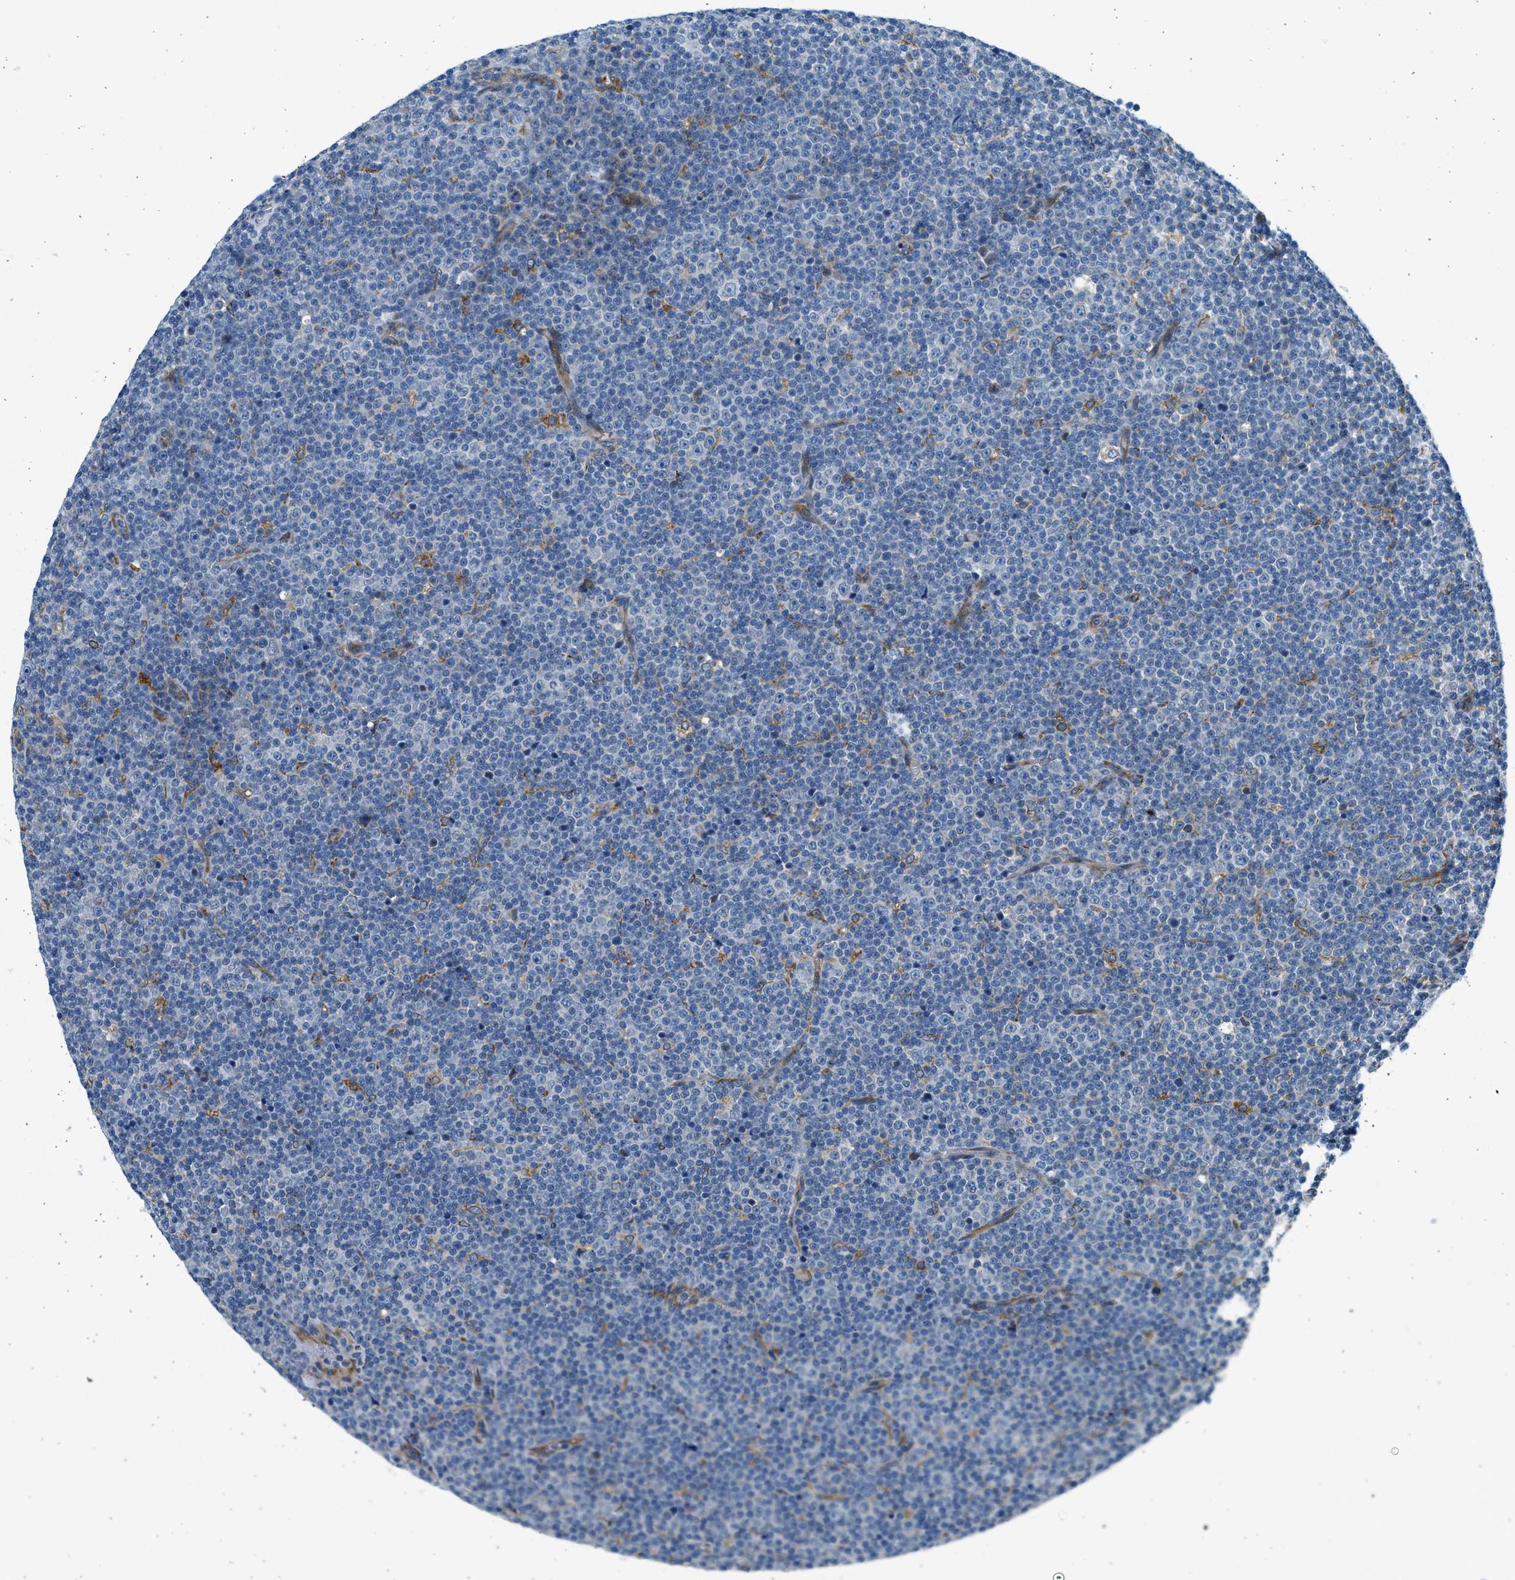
{"staining": {"intensity": "negative", "quantity": "none", "location": "none"}, "tissue": "lymphoma", "cell_type": "Tumor cells", "image_type": "cancer", "snomed": [{"axis": "morphology", "description": "Malignant lymphoma, non-Hodgkin's type, Low grade"}, {"axis": "topography", "description": "Lymph node"}], "caption": "Malignant lymphoma, non-Hodgkin's type (low-grade) was stained to show a protein in brown. There is no significant positivity in tumor cells. (Brightfield microscopy of DAB (3,3'-diaminobenzidine) immunohistochemistry at high magnification).", "gene": "CNTN6", "patient": {"sex": "female", "age": 67}}